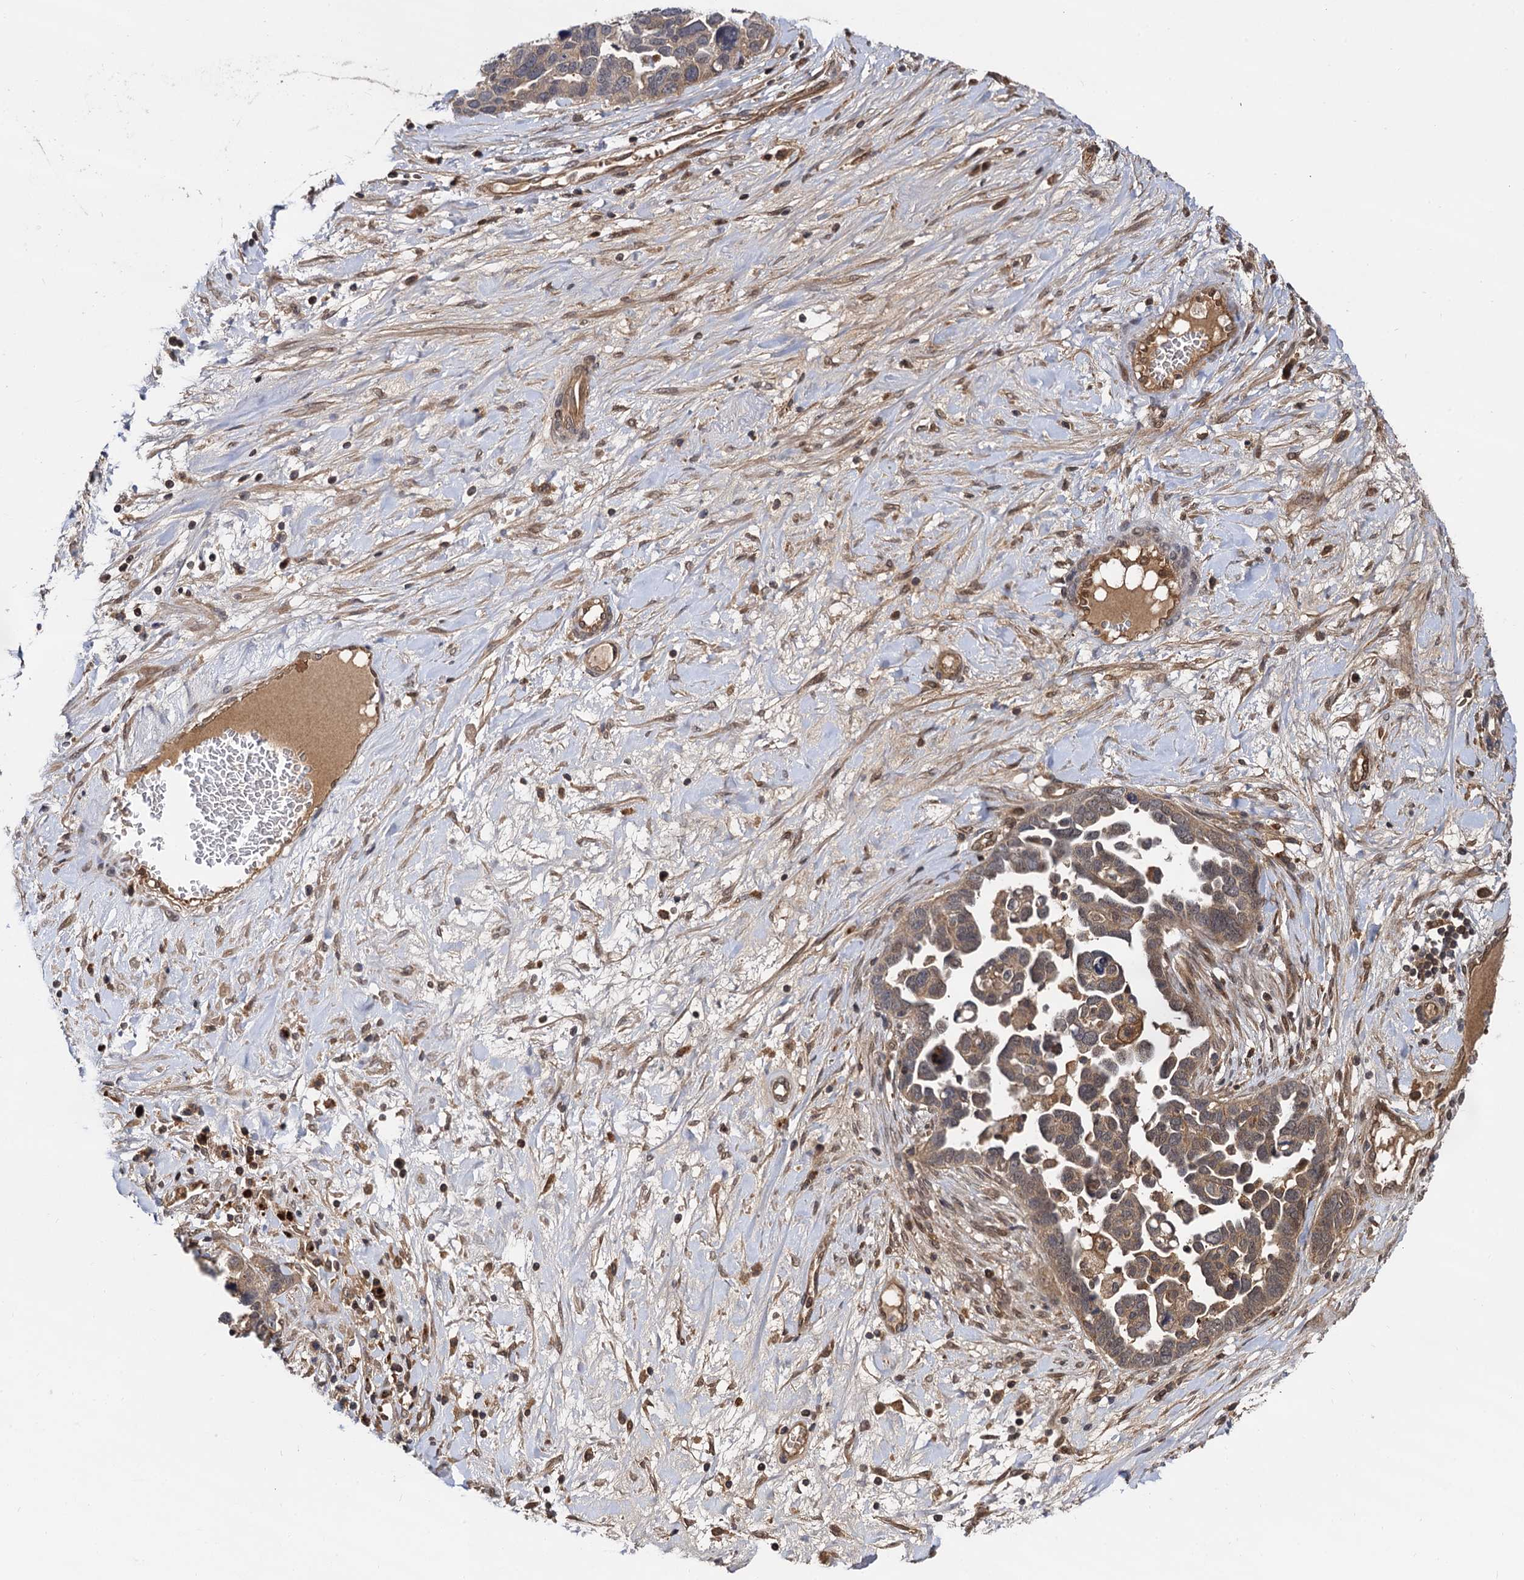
{"staining": {"intensity": "moderate", "quantity": "25%-75%", "location": "cytoplasmic/membranous"}, "tissue": "ovarian cancer", "cell_type": "Tumor cells", "image_type": "cancer", "snomed": [{"axis": "morphology", "description": "Cystadenocarcinoma, serous, NOS"}, {"axis": "topography", "description": "Ovary"}], "caption": "Ovarian cancer was stained to show a protein in brown. There is medium levels of moderate cytoplasmic/membranous positivity in approximately 25%-75% of tumor cells. Immunohistochemistry stains the protein of interest in brown and the nuclei are stained blue.", "gene": "SELENOP", "patient": {"sex": "female", "age": 54}}